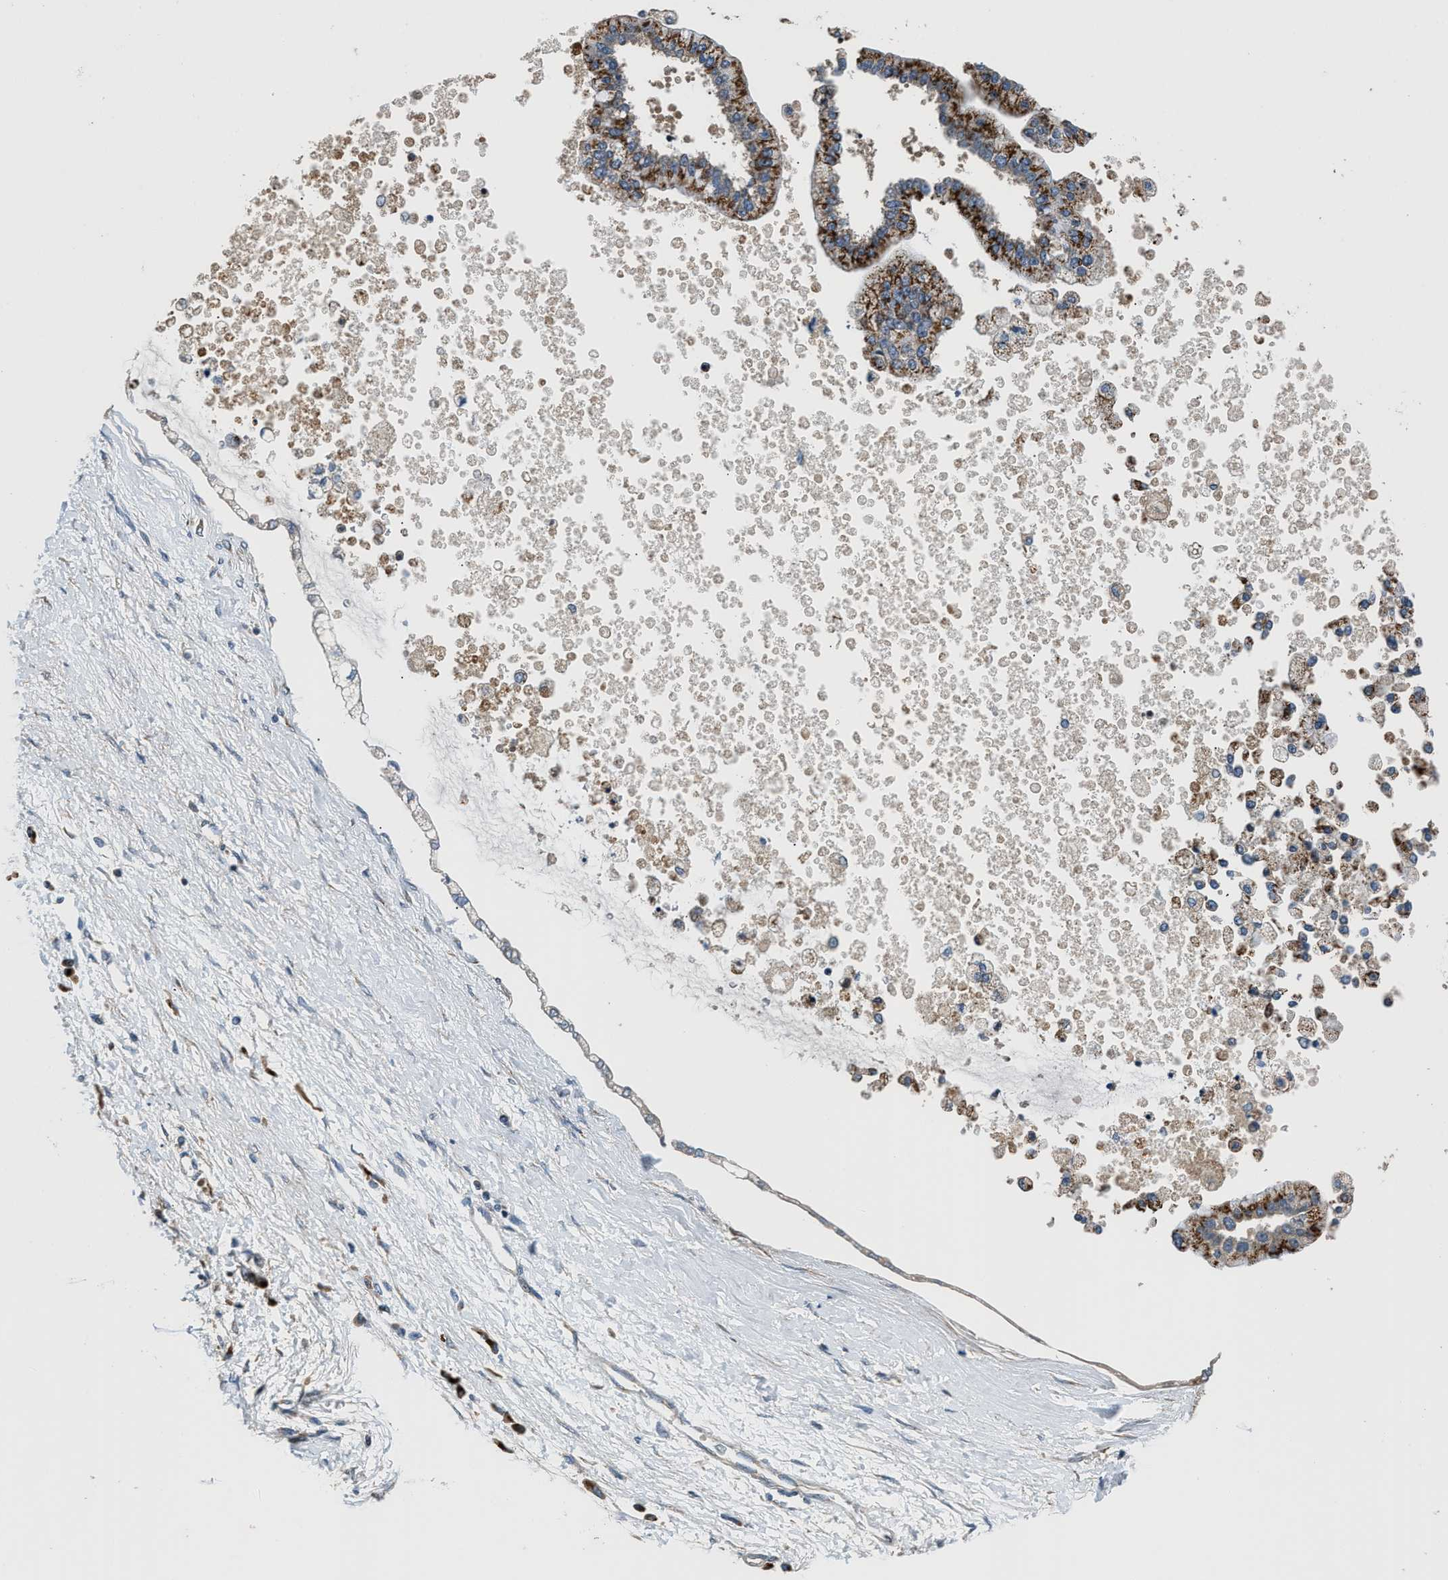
{"staining": {"intensity": "strong", "quantity": ">75%", "location": "cytoplasmic/membranous"}, "tissue": "liver cancer", "cell_type": "Tumor cells", "image_type": "cancer", "snomed": [{"axis": "morphology", "description": "Cholangiocarcinoma"}, {"axis": "topography", "description": "Liver"}], "caption": "Immunohistochemistry staining of liver cancer, which exhibits high levels of strong cytoplasmic/membranous positivity in about >75% of tumor cells indicating strong cytoplasmic/membranous protein positivity. The staining was performed using DAB (brown) for protein detection and nuclei were counterstained in hematoxylin (blue).", "gene": "FUT8", "patient": {"sex": "male", "age": 50}}